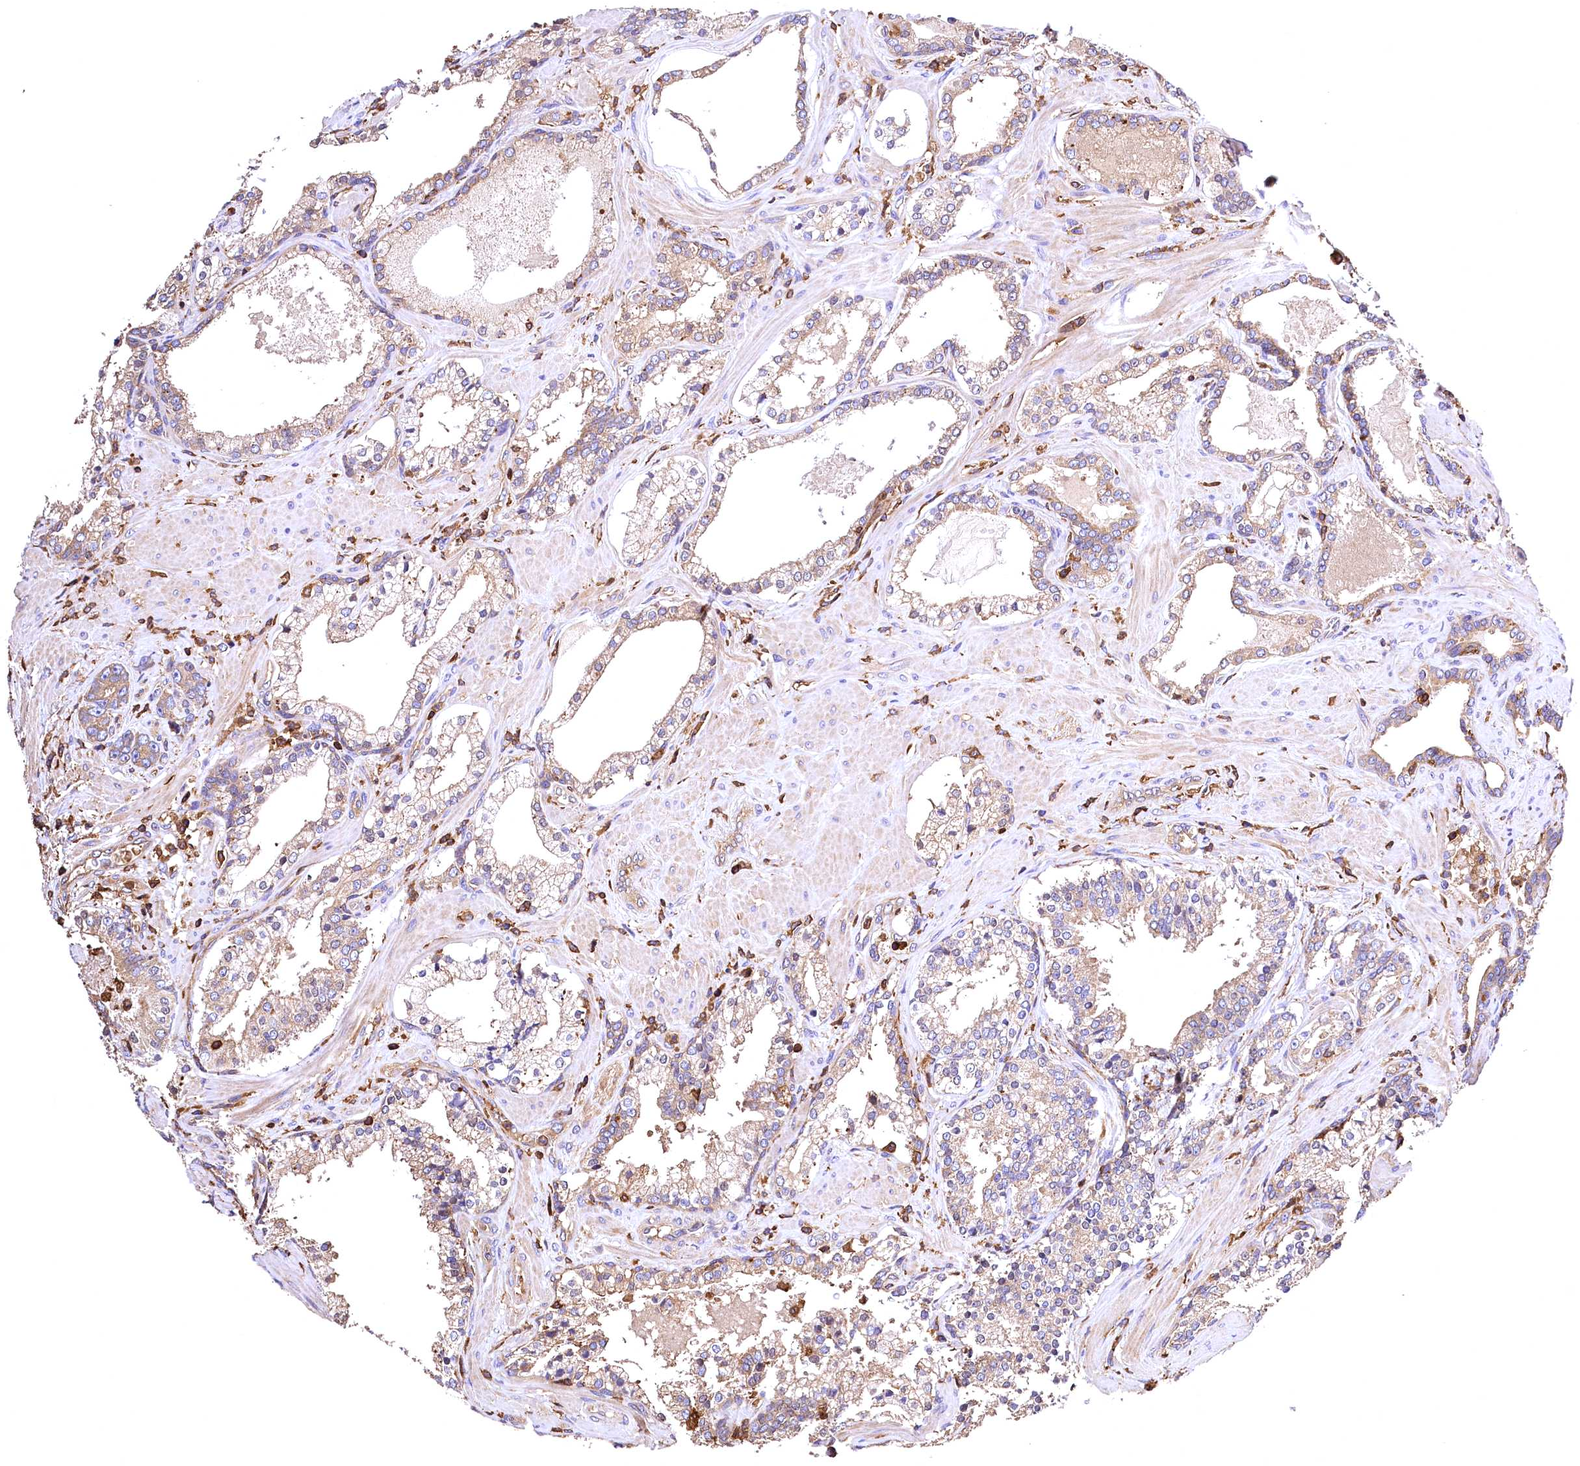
{"staining": {"intensity": "weak", "quantity": "<25%", "location": "cytoplasmic/membranous"}, "tissue": "prostate cancer", "cell_type": "Tumor cells", "image_type": "cancer", "snomed": [{"axis": "morphology", "description": "Adenocarcinoma, High grade"}, {"axis": "topography", "description": "Prostate"}], "caption": "This image is of prostate cancer stained with immunohistochemistry to label a protein in brown with the nuclei are counter-stained blue. There is no positivity in tumor cells. (Brightfield microscopy of DAB (3,3'-diaminobenzidine) immunohistochemistry (IHC) at high magnification).", "gene": "RARS2", "patient": {"sex": "male", "age": 58}}